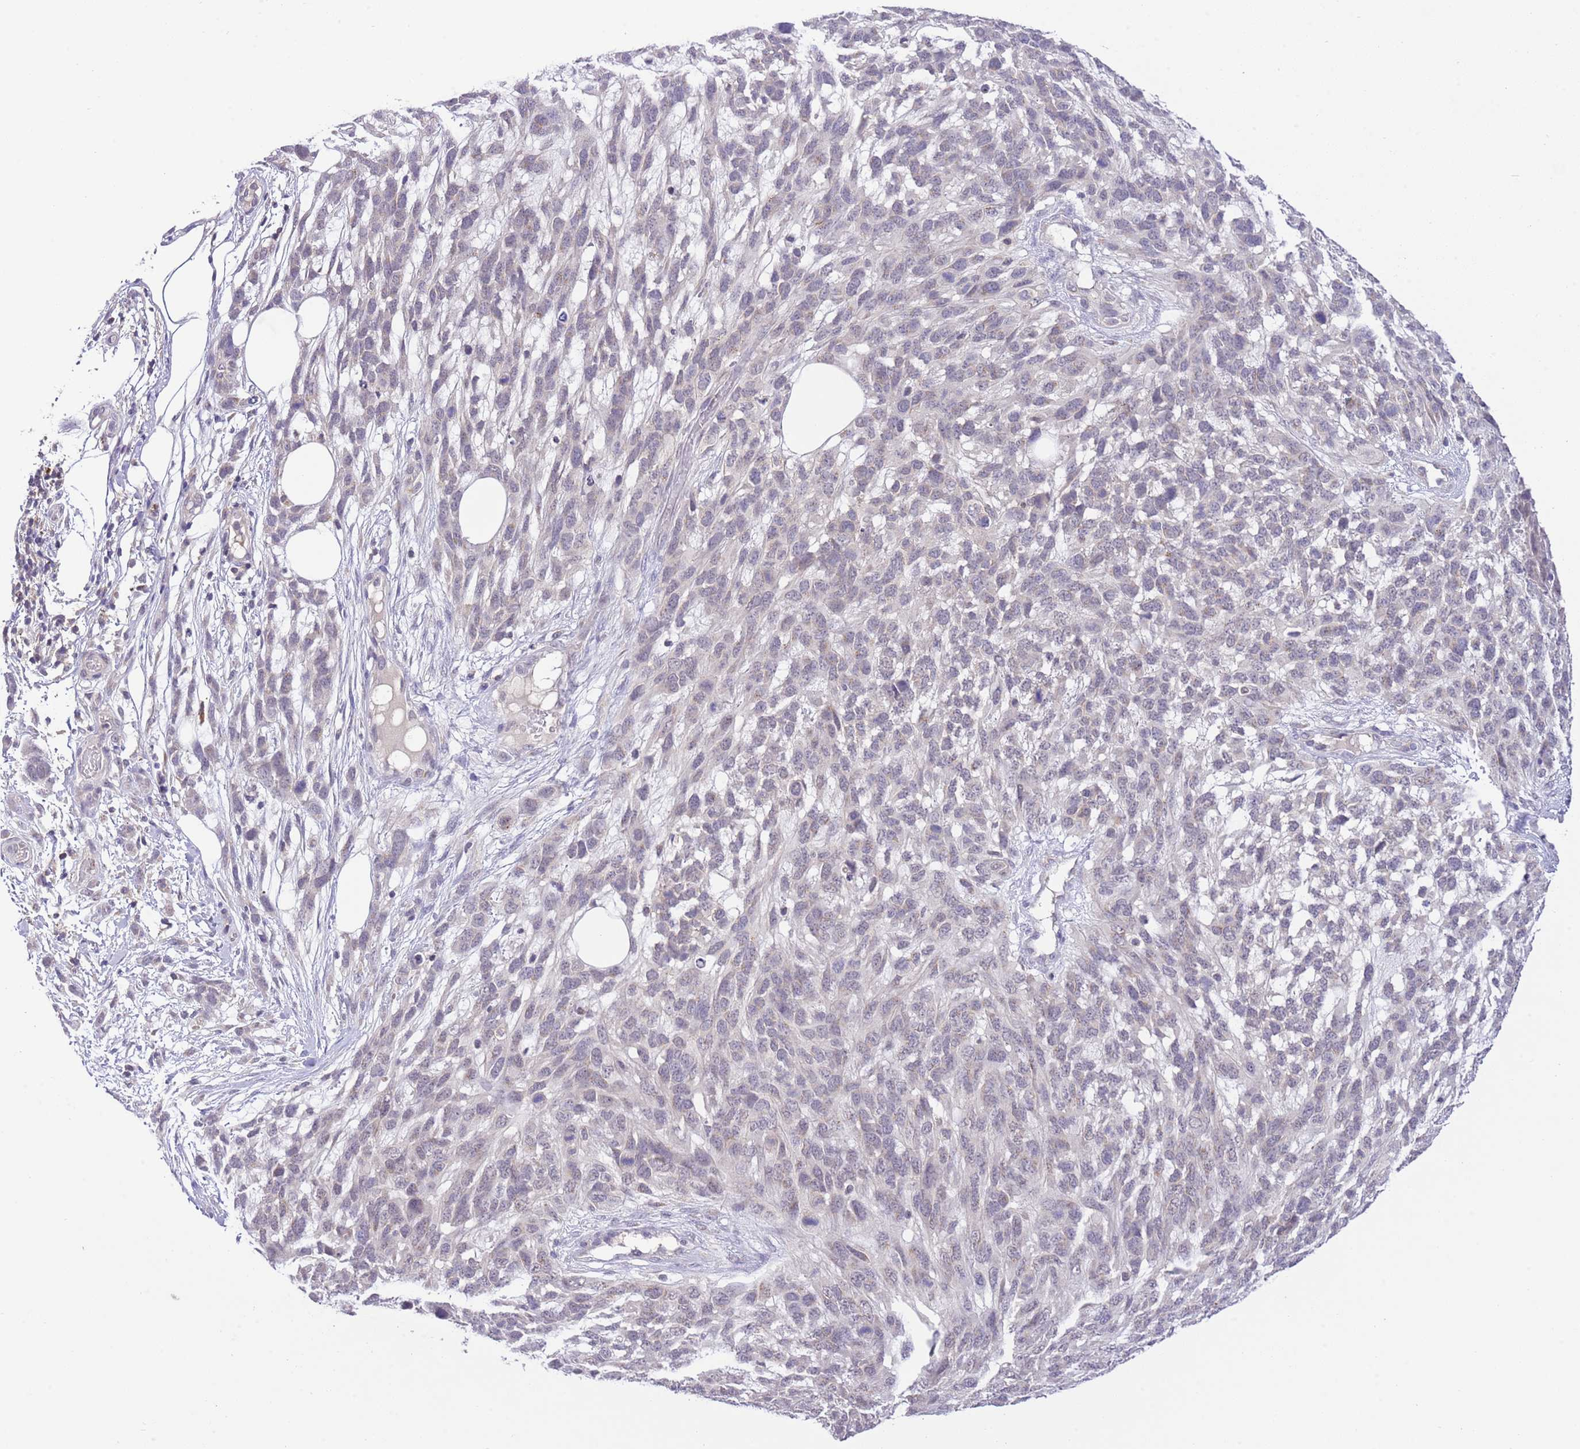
{"staining": {"intensity": "negative", "quantity": "none", "location": "none"}, "tissue": "melanoma", "cell_type": "Tumor cells", "image_type": "cancer", "snomed": [{"axis": "morphology", "description": "Normal morphology"}, {"axis": "morphology", "description": "Malignant melanoma, NOS"}, {"axis": "topography", "description": "Skin"}], "caption": "This is an immunohistochemistry histopathology image of malignant melanoma. There is no staining in tumor cells.", "gene": "EFHD1", "patient": {"sex": "female", "age": 72}}